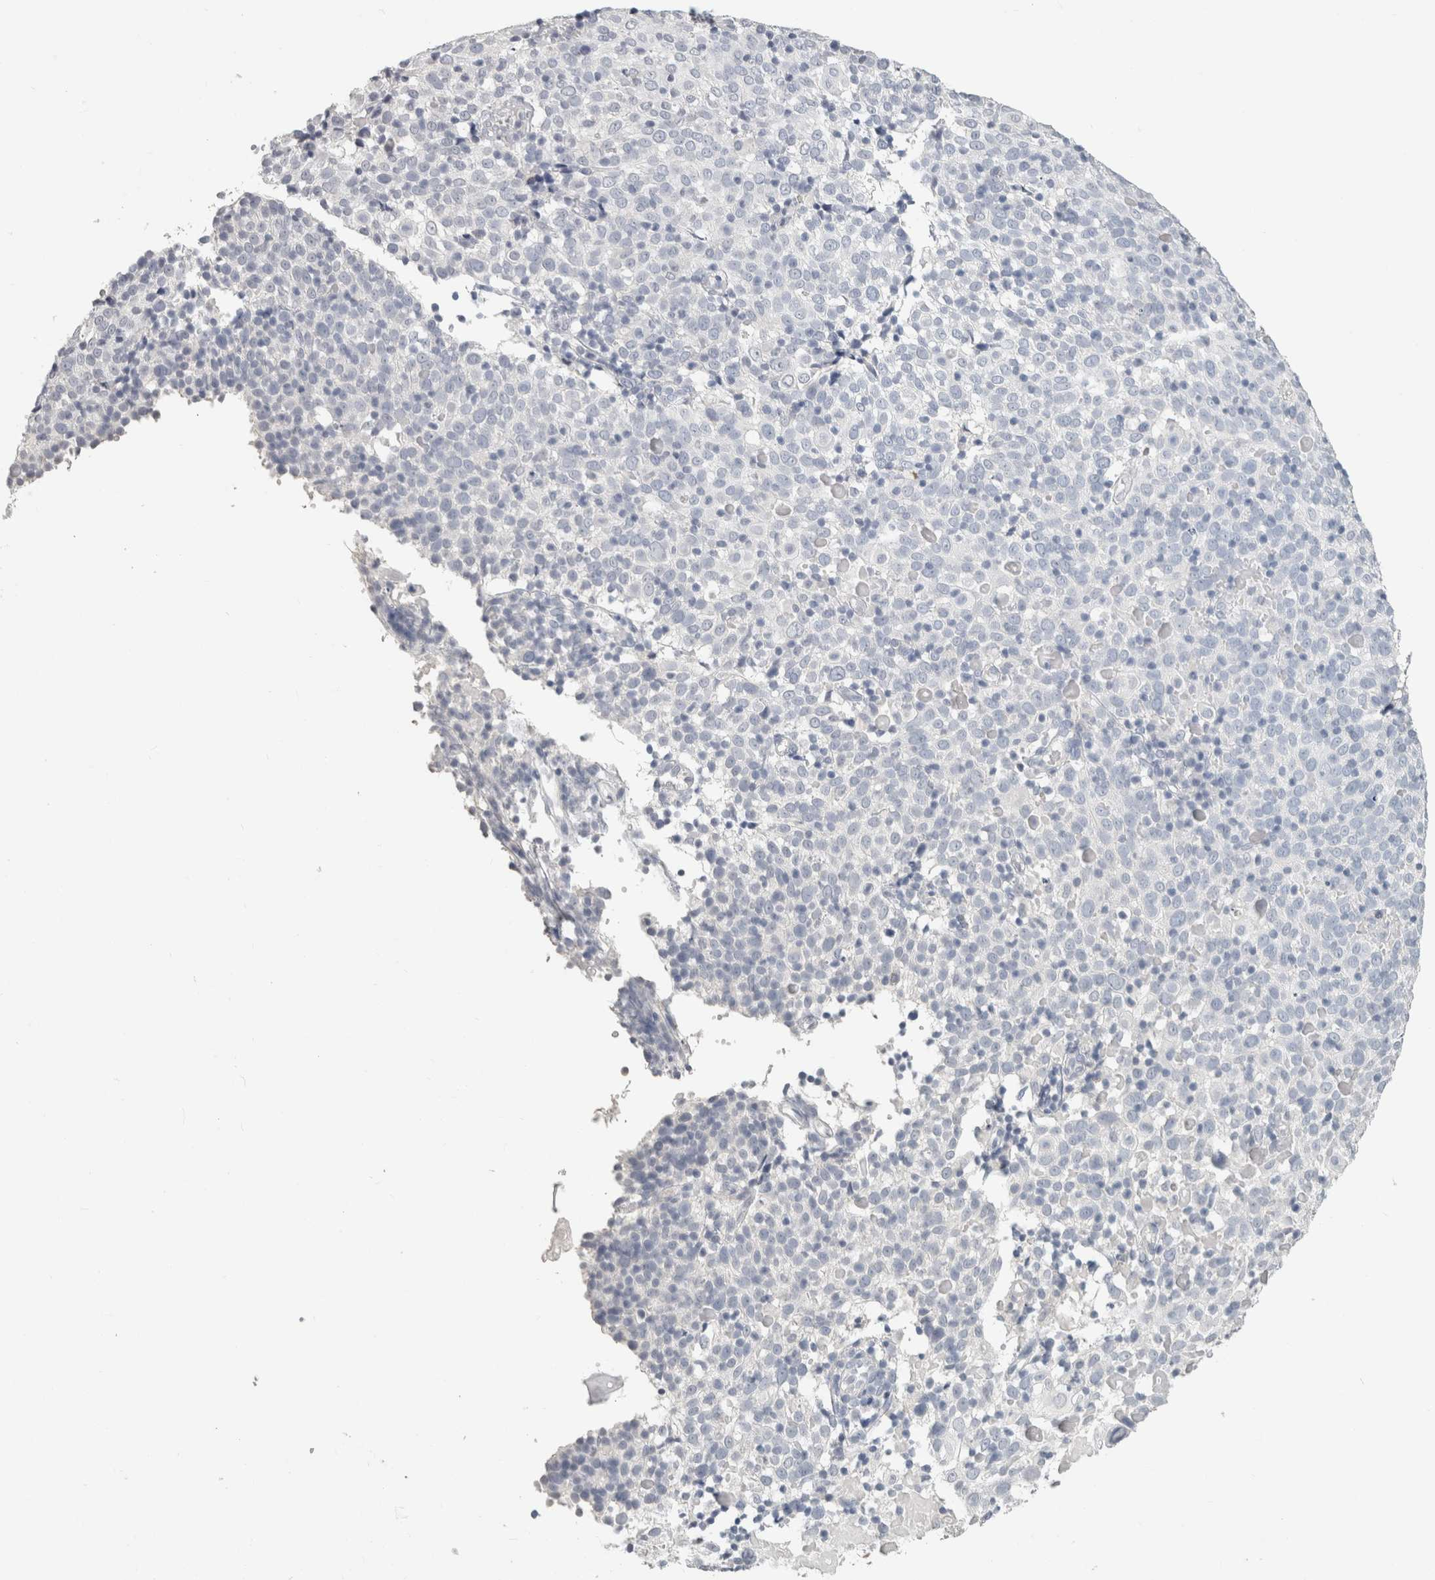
{"staining": {"intensity": "negative", "quantity": "none", "location": "none"}, "tissue": "cervical cancer", "cell_type": "Tumor cells", "image_type": "cancer", "snomed": [{"axis": "morphology", "description": "Squamous cell carcinoma, NOS"}, {"axis": "topography", "description": "Cervix"}], "caption": "A high-resolution image shows immunohistochemistry (IHC) staining of squamous cell carcinoma (cervical), which reveals no significant staining in tumor cells. The staining was performed using DAB (3,3'-diaminobenzidine) to visualize the protein expression in brown, while the nuclei were stained in blue with hematoxylin (Magnification: 20x).", "gene": "SLC6A1", "patient": {"sex": "female", "age": 74}}